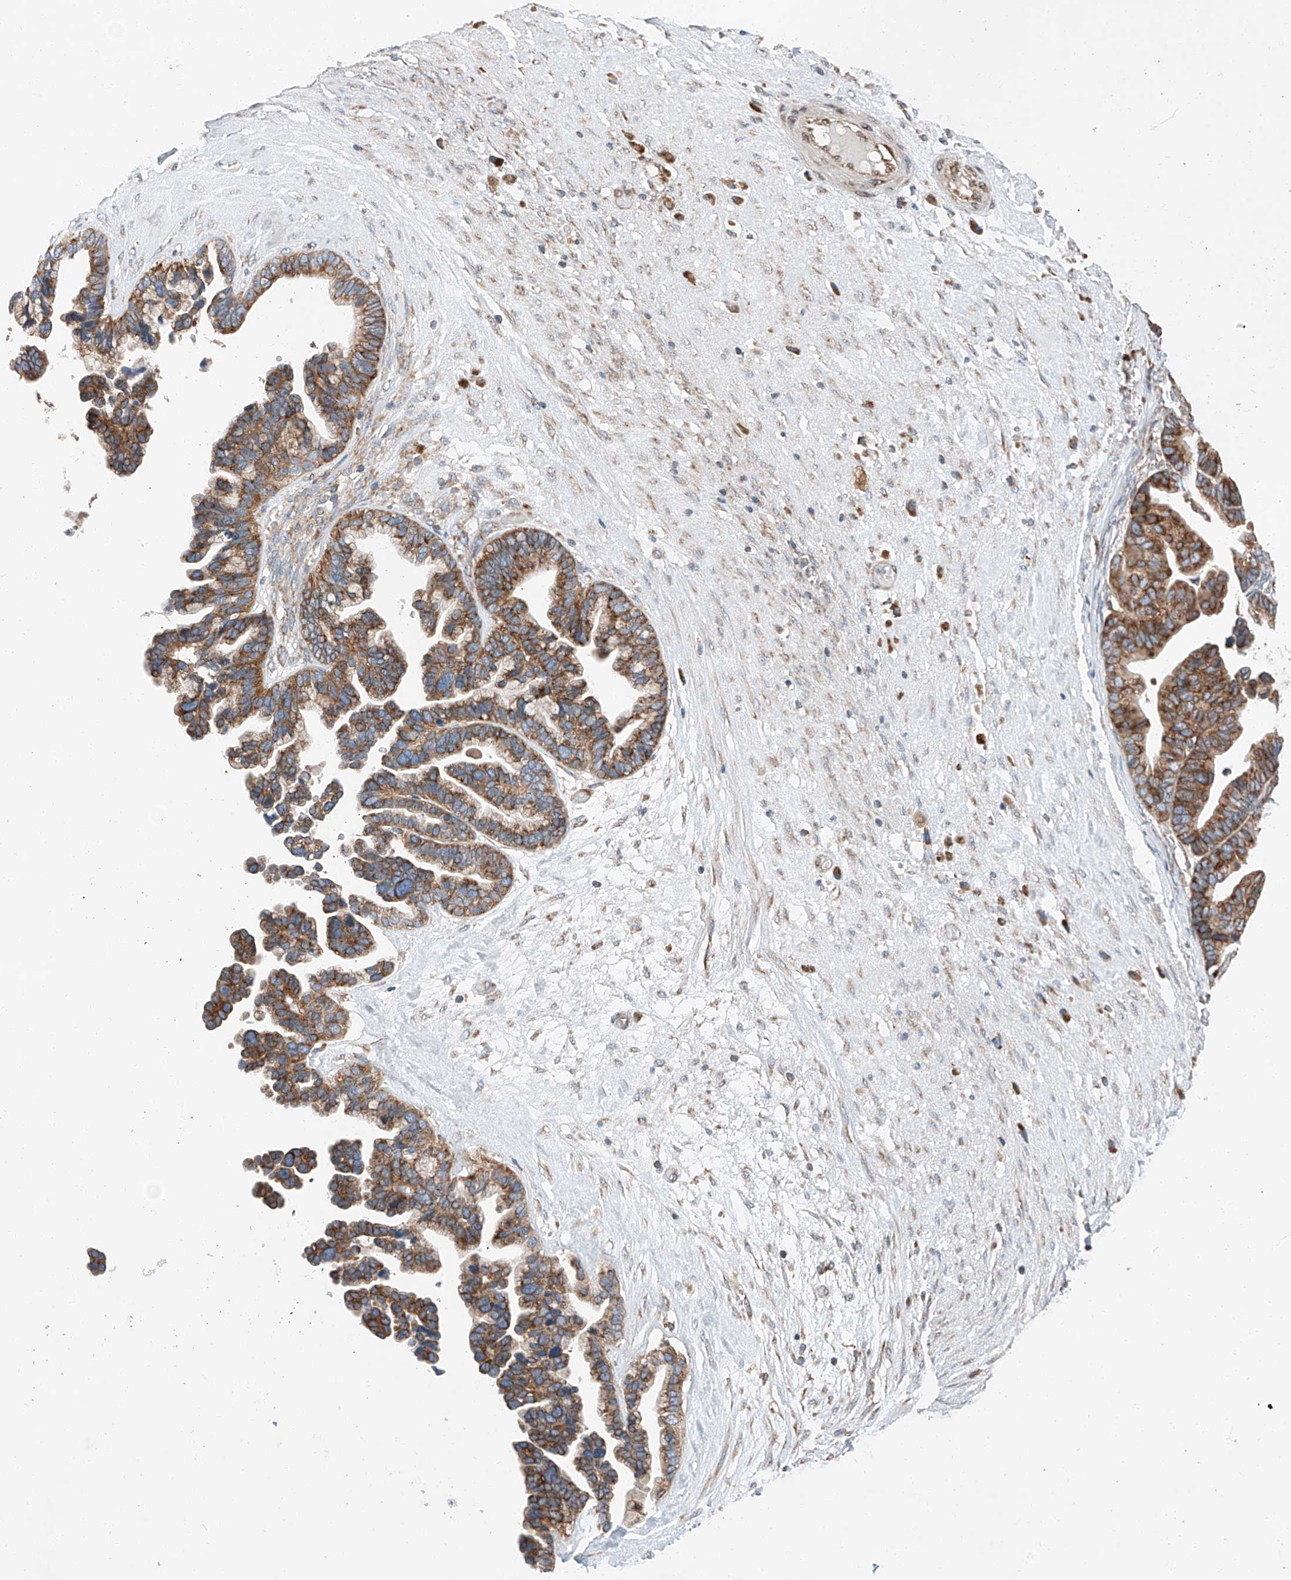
{"staining": {"intensity": "moderate", "quantity": ">75%", "location": "cytoplasmic/membranous"}, "tissue": "ovarian cancer", "cell_type": "Tumor cells", "image_type": "cancer", "snomed": [{"axis": "morphology", "description": "Cystadenocarcinoma, serous, NOS"}, {"axis": "topography", "description": "Ovary"}], "caption": "An image showing moderate cytoplasmic/membranous positivity in approximately >75% of tumor cells in serous cystadenocarcinoma (ovarian), as visualized by brown immunohistochemical staining.", "gene": "ZC3H15", "patient": {"sex": "female", "age": 56}}